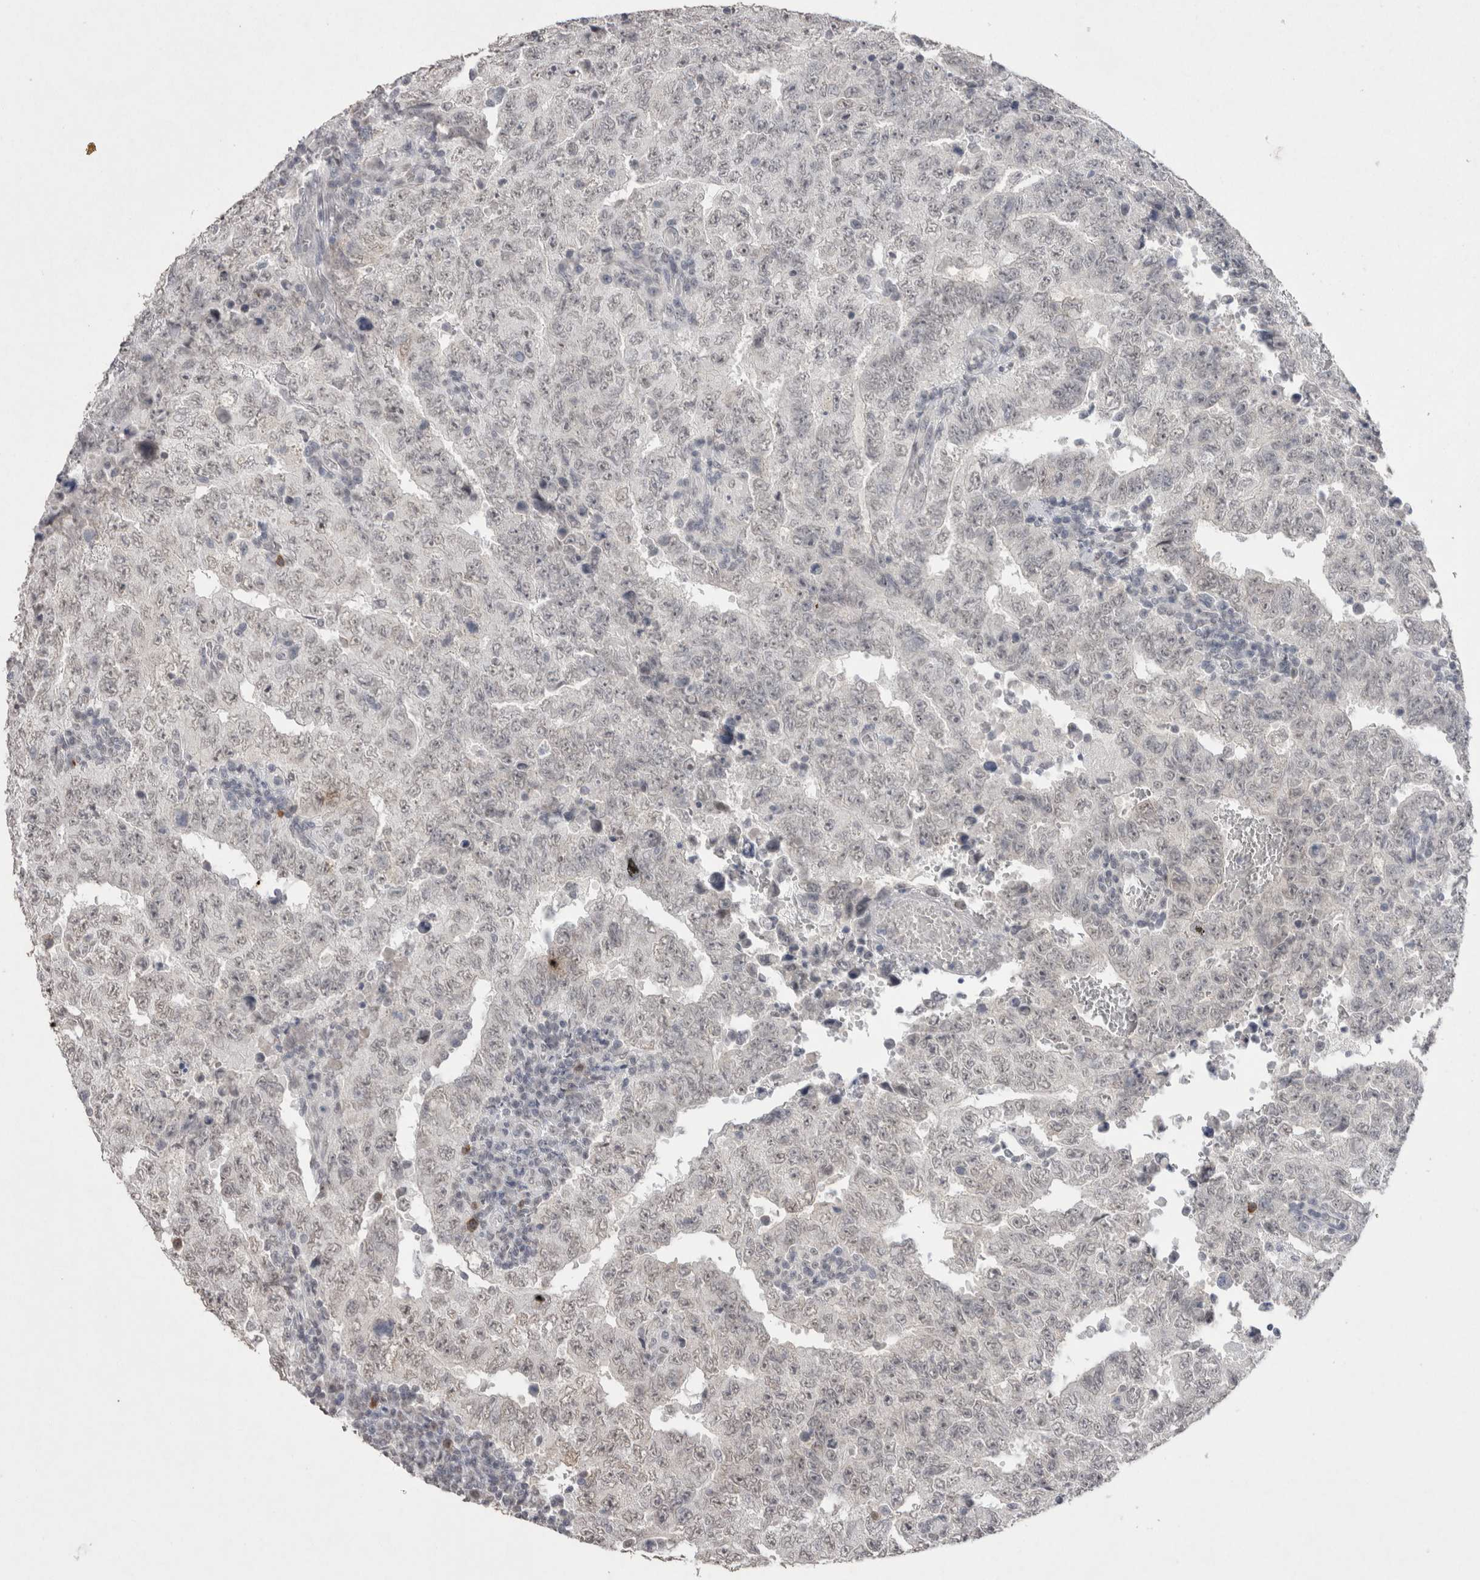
{"staining": {"intensity": "weak", "quantity": "25%-75%", "location": "nuclear"}, "tissue": "testis cancer", "cell_type": "Tumor cells", "image_type": "cancer", "snomed": [{"axis": "morphology", "description": "Carcinoma, Embryonal, NOS"}, {"axis": "topography", "description": "Testis"}], "caption": "DAB (3,3'-diaminobenzidine) immunohistochemical staining of testis embryonal carcinoma exhibits weak nuclear protein staining in approximately 25%-75% of tumor cells.", "gene": "DDX4", "patient": {"sex": "male", "age": 26}}